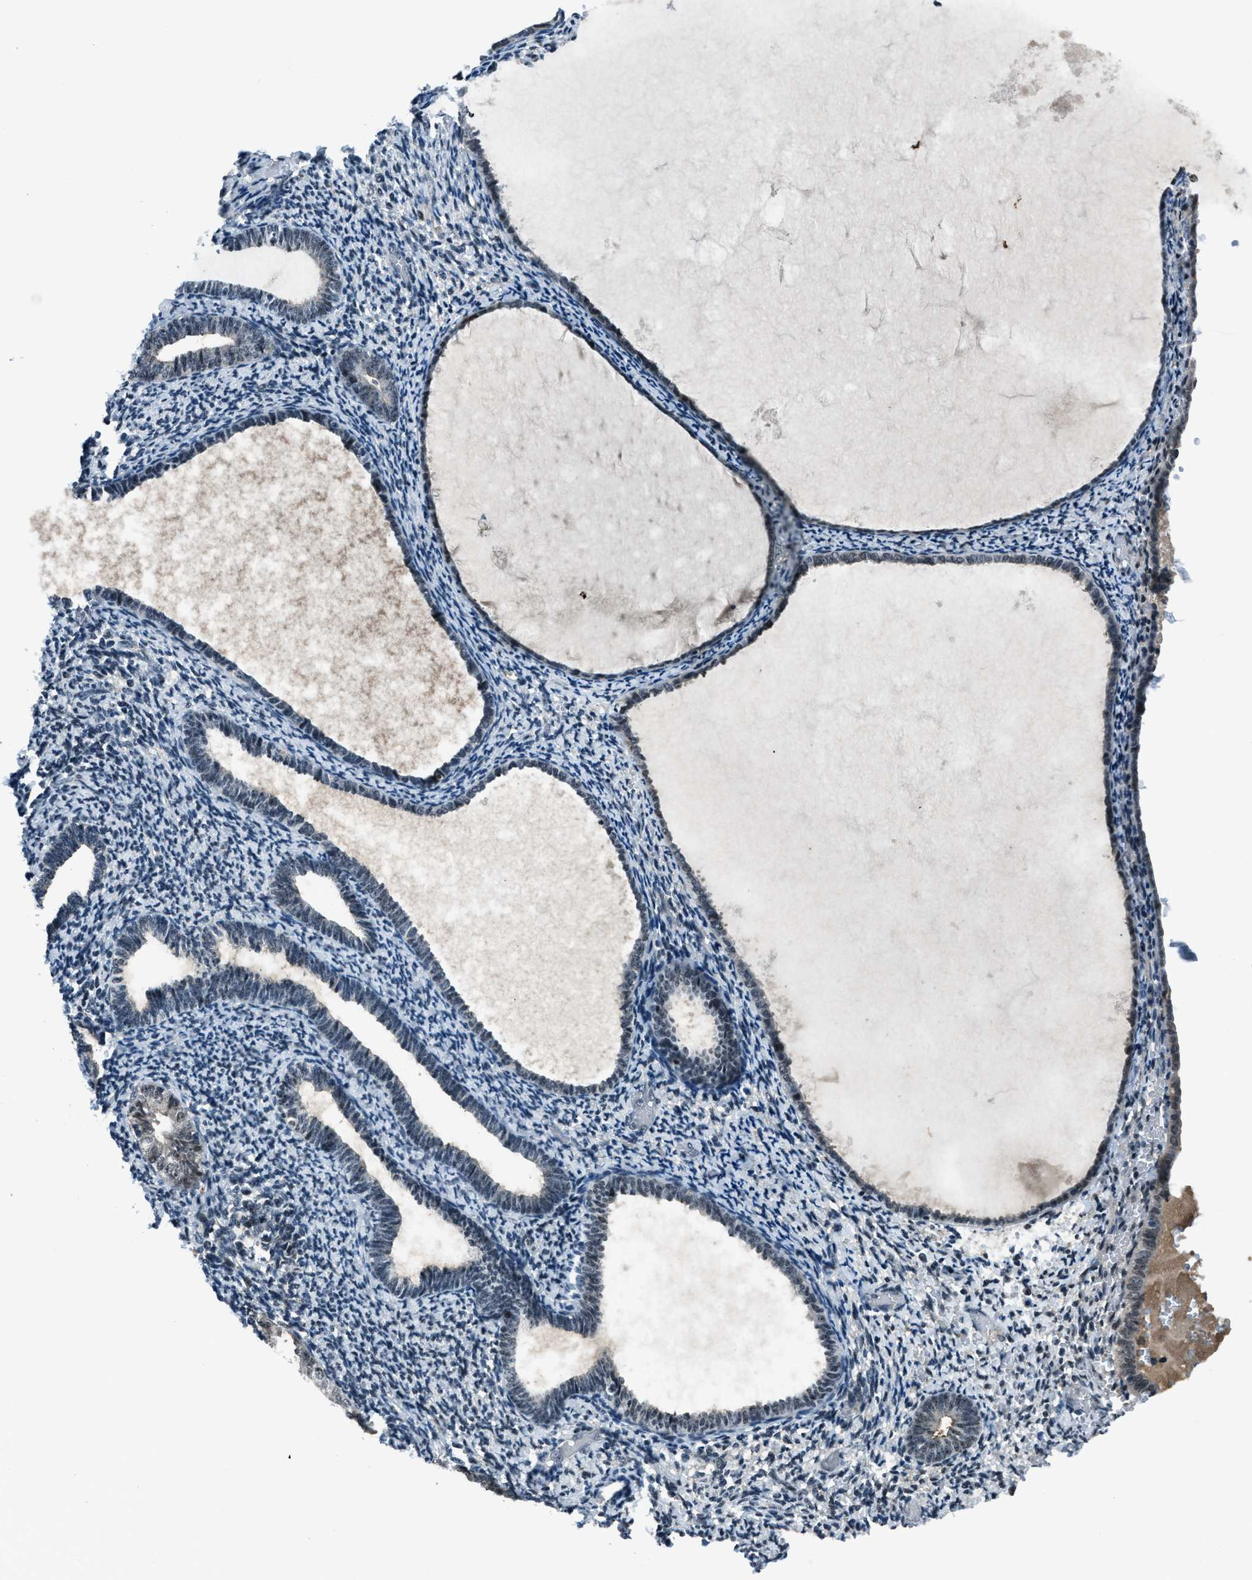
{"staining": {"intensity": "weak", "quantity": "<25%", "location": "cytoplasmic/membranous,nuclear"}, "tissue": "endometrium", "cell_type": "Cells in endometrial stroma", "image_type": "normal", "snomed": [{"axis": "morphology", "description": "Normal tissue, NOS"}, {"axis": "topography", "description": "Endometrium"}], "caption": "A high-resolution photomicrograph shows immunohistochemistry staining of unremarkable endometrium, which shows no significant expression in cells in endometrial stroma. (DAB (3,3'-diaminobenzidine) IHC with hematoxylin counter stain).", "gene": "ACTL9", "patient": {"sex": "female", "age": 66}}